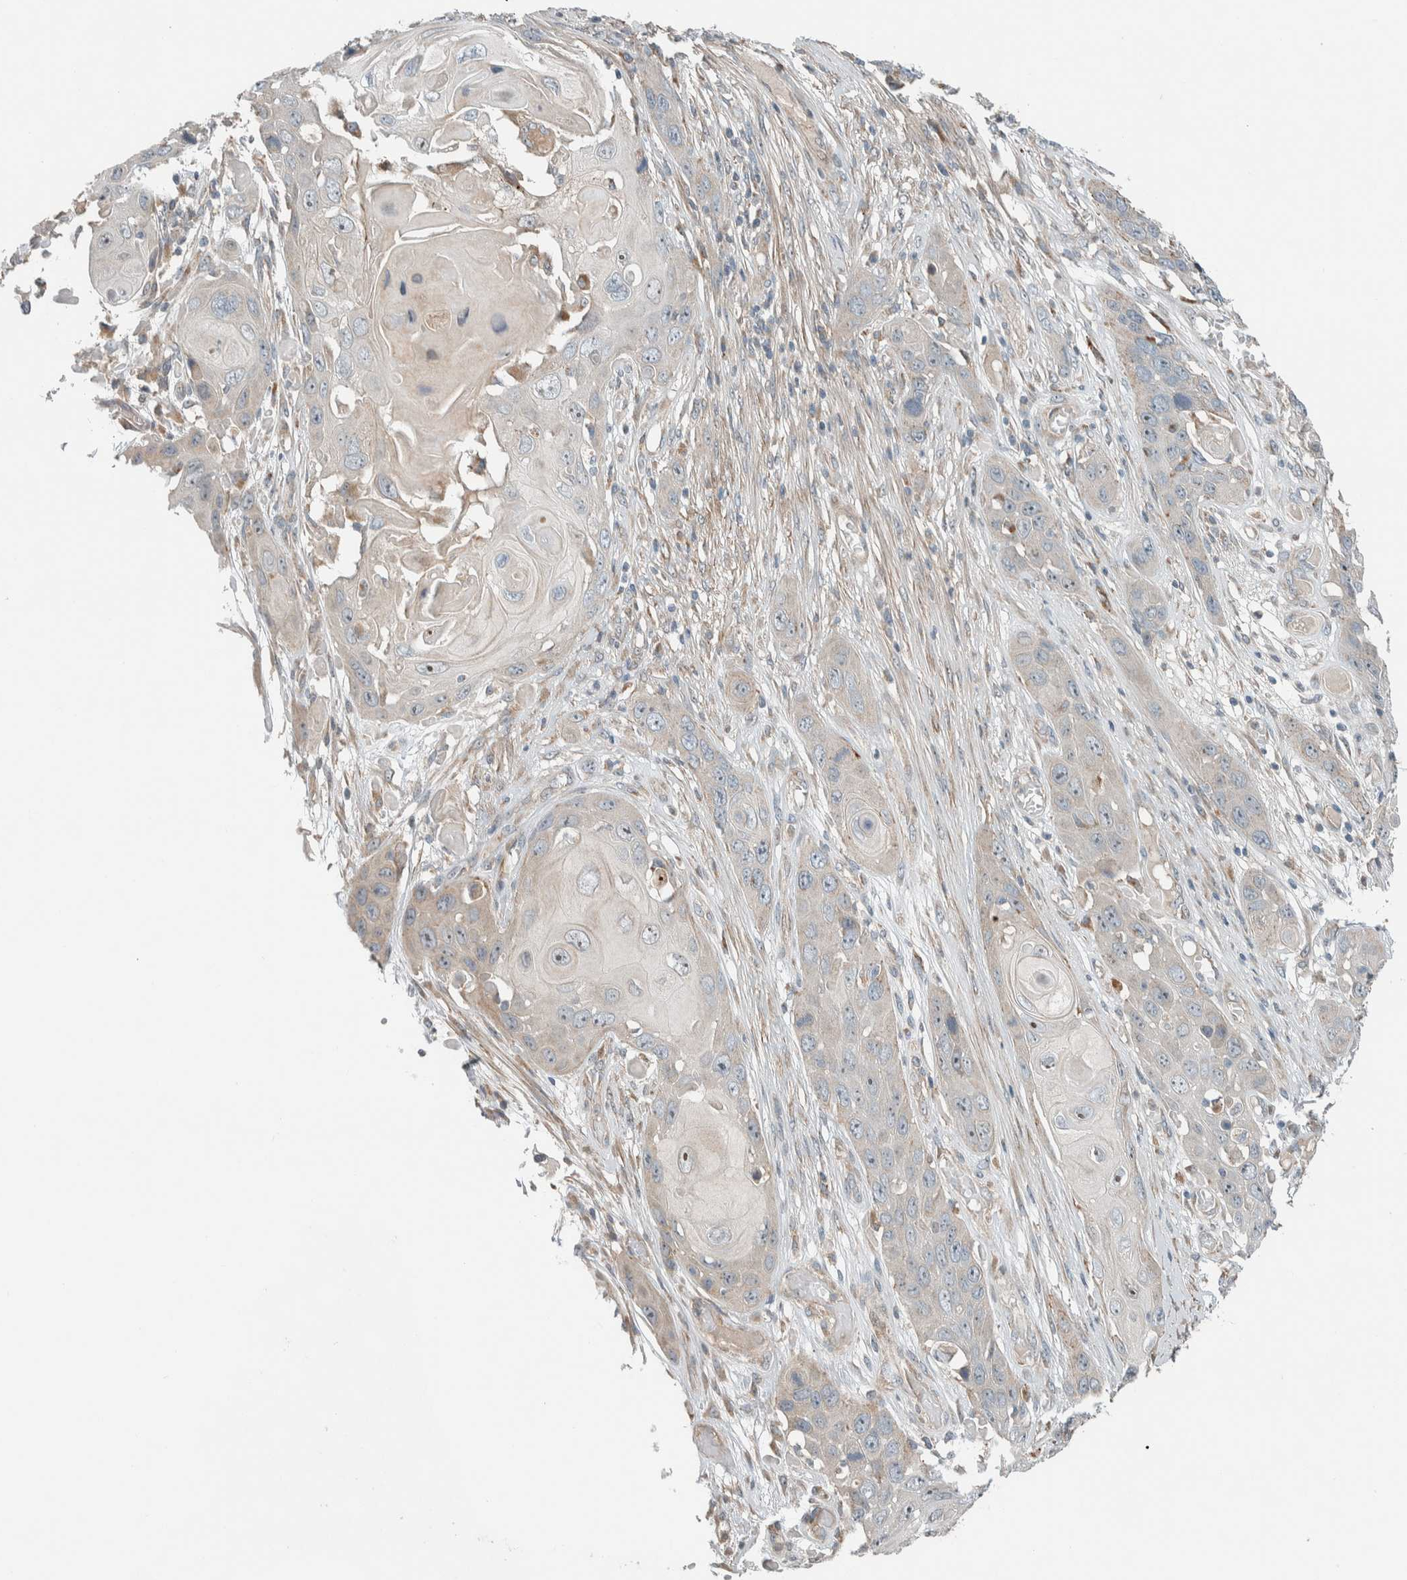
{"staining": {"intensity": "negative", "quantity": "none", "location": "none"}, "tissue": "skin cancer", "cell_type": "Tumor cells", "image_type": "cancer", "snomed": [{"axis": "morphology", "description": "Squamous cell carcinoma, NOS"}, {"axis": "topography", "description": "Skin"}], "caption": "Skin cancer was stained to show a protein in brown. There is no significant positivity in tumor cells.", "gene": "SLFN12L", "patient": {"sex": "male", "age": 55}}